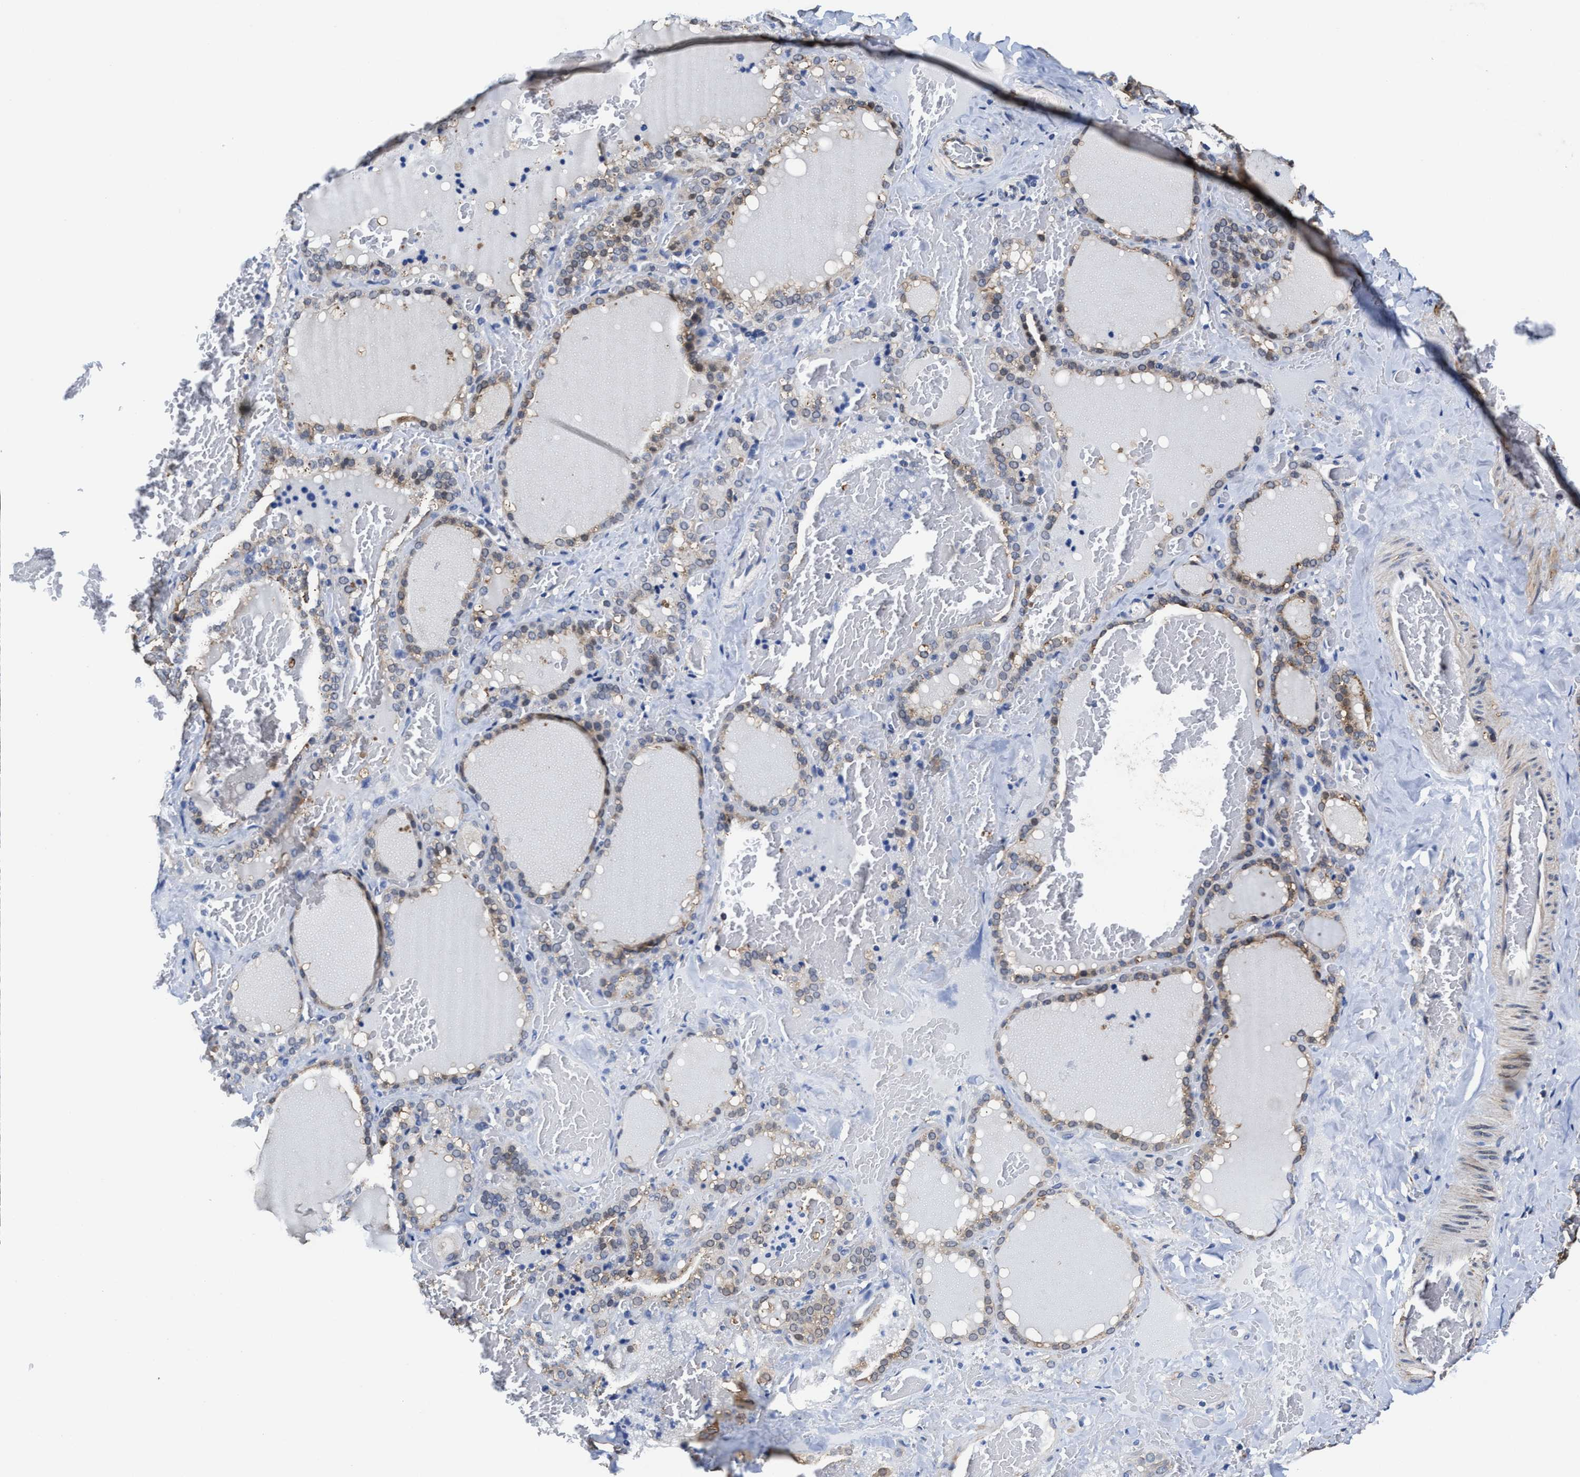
{"staining": {"intensity": "moderate", "quantity": "25%-75%", "location": "cytoplasmic/membranous,nuclear"}, "tissue": "thyroid gland", "cell_type": "Glandular cells", "image_type": "normal", "snomed": [{"axis": "morphology", "description": "Normal tissue, NOS"}, {"axis": "topography", "description": "Thyroid gland"}], "caption": "High-magnification brightfield microscopy of normal thyroid gland stained with DAB (3,3'-diaminobenzidine) (brown) and counterstained with hematoxylin (blue). glandular cells exhibit moderate cytoplasmic/membranous,nuclear staining is identified in about25%-75% of cells.", "gene": "KIF12", "patient": {"sex": "female", "age": 22}}